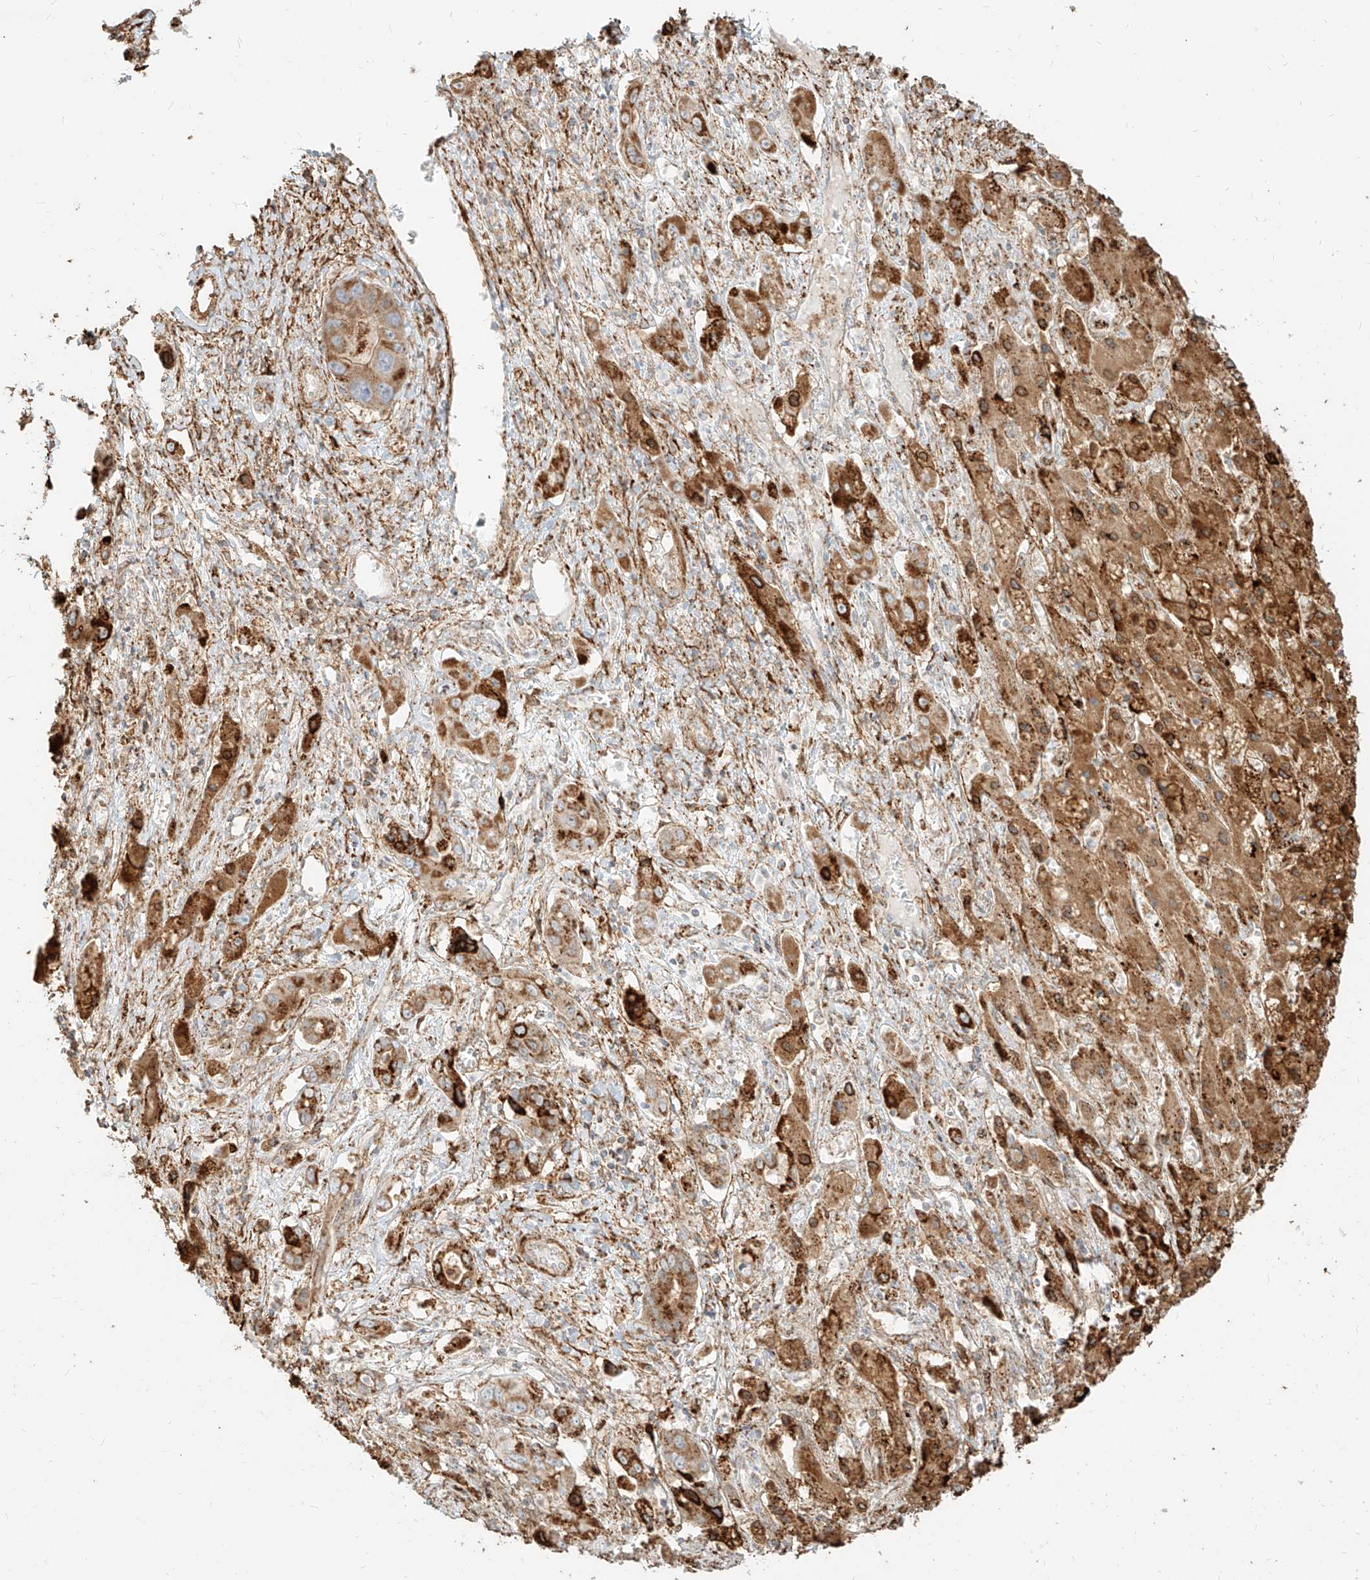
{"staining": {"intensity": "moderate", "quantity": ">75%", "location": "cytoplasmic/membranous"}, "tissue": "liver cancer", "cell_type": "Tumor cells", "image_type": "cancer", "snomed": [{"axis": "morphology", "description": "Cholangiocarcinoma"}, {"axis": "topography", "description": "Liver"}], "caption": "Human liver cancer (cholangiocarcinoma) stained with a protein marker demonstrates moderate staining in tumor cells.", "gene": "MTX2", "patient": {"sex": "male", "age": 67}}